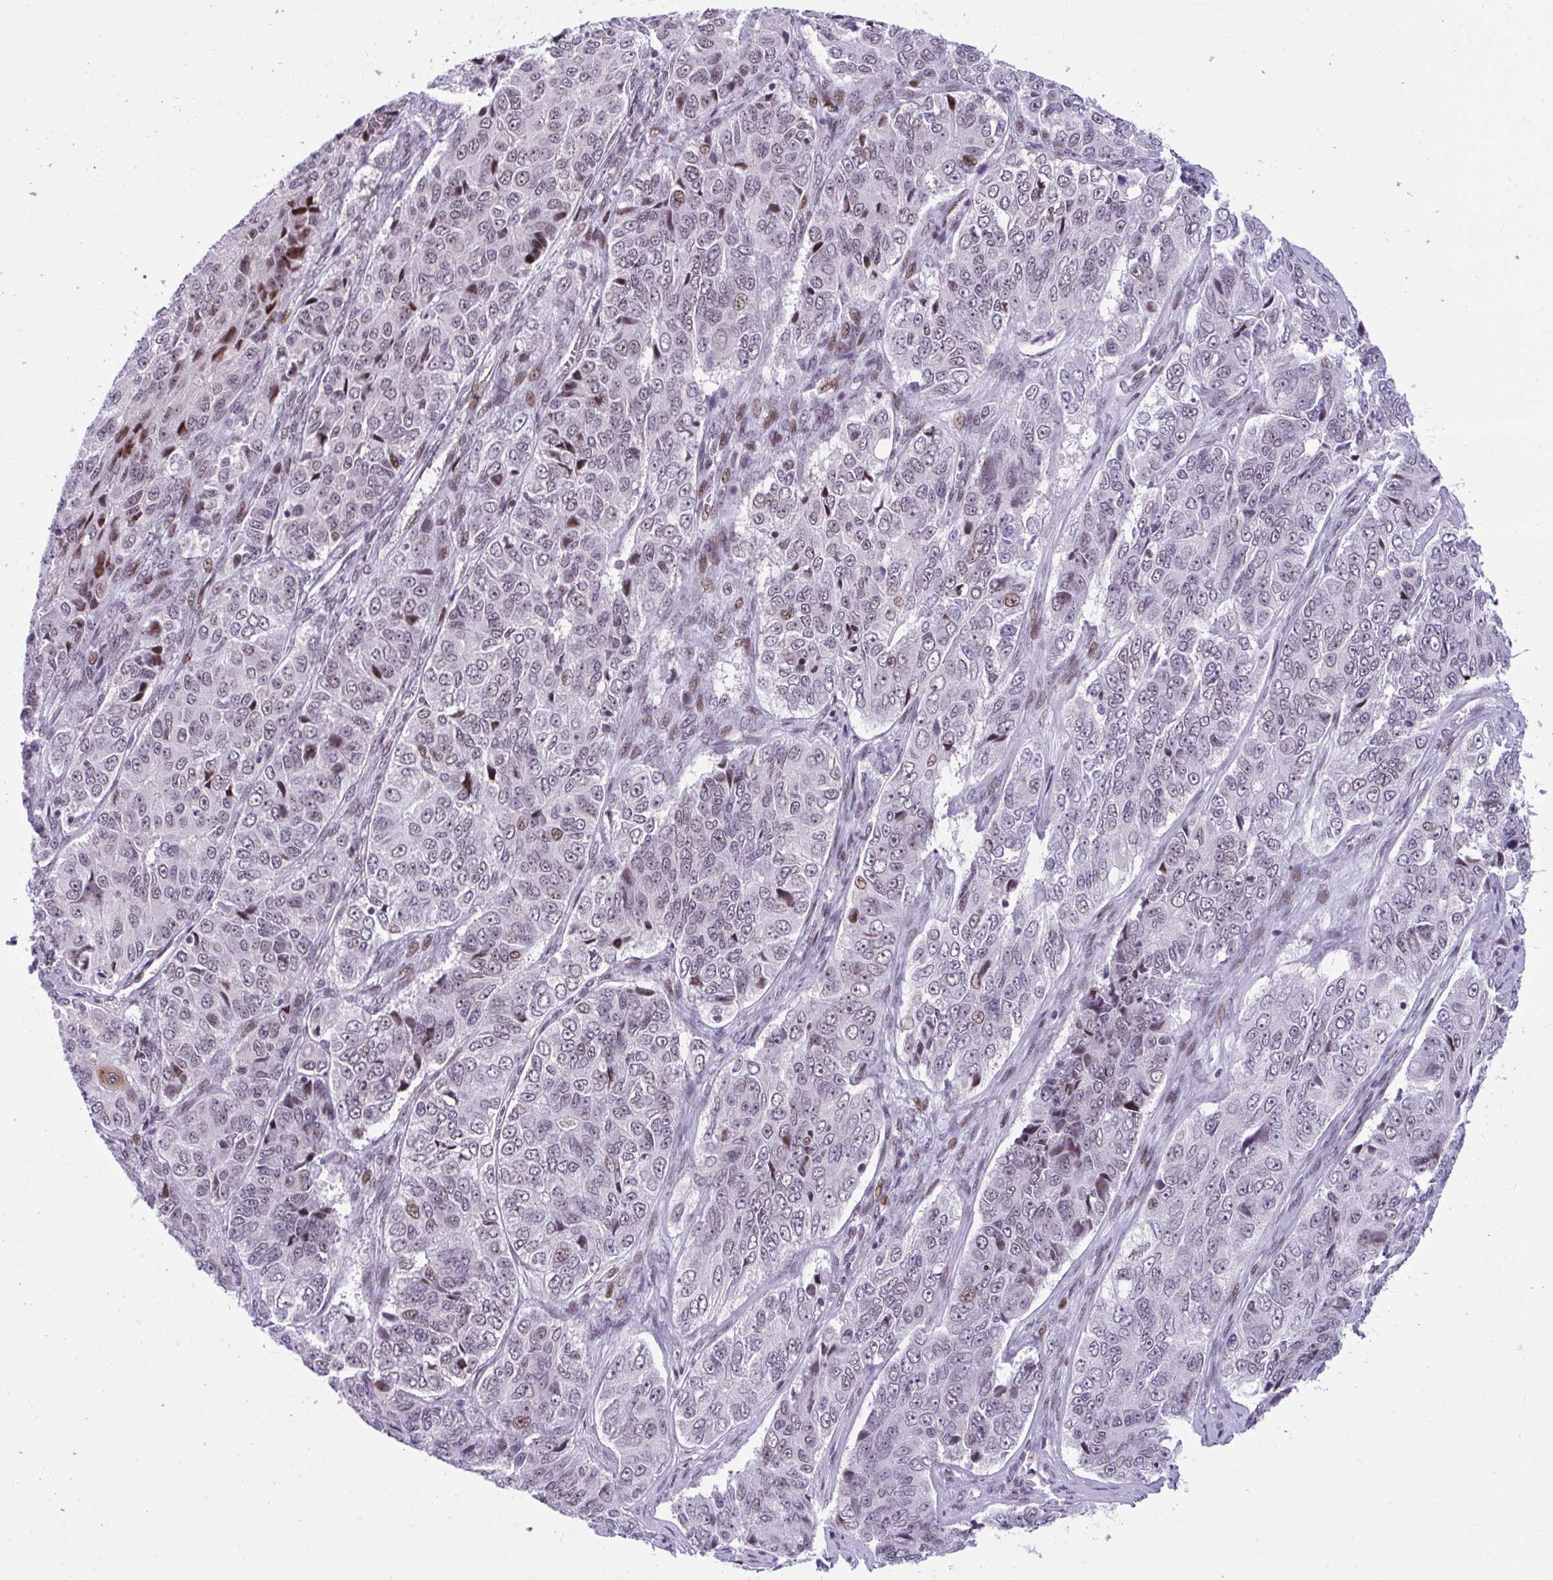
{"staining": {"intensity": "weak", "quantity": ">75%", "location": "nuclear"}, "tissue": "ovarian cancer", "cell_type": "Tumor cells", "image_type": "cancer", "snomed": [{"axis": "morphology", "description": "Carcinoma, endometroid"}, {"axis": "topography", "description": "Ovary"}], "caption": "Ovarian cancer (endometroid carcinoma) was stained to show a protein in brown. There is low levels of weak nuclear expression in about >75% of tumor cells.", "gene": "ZFHX3", "patient": {"sex": "female", "age": 51}}